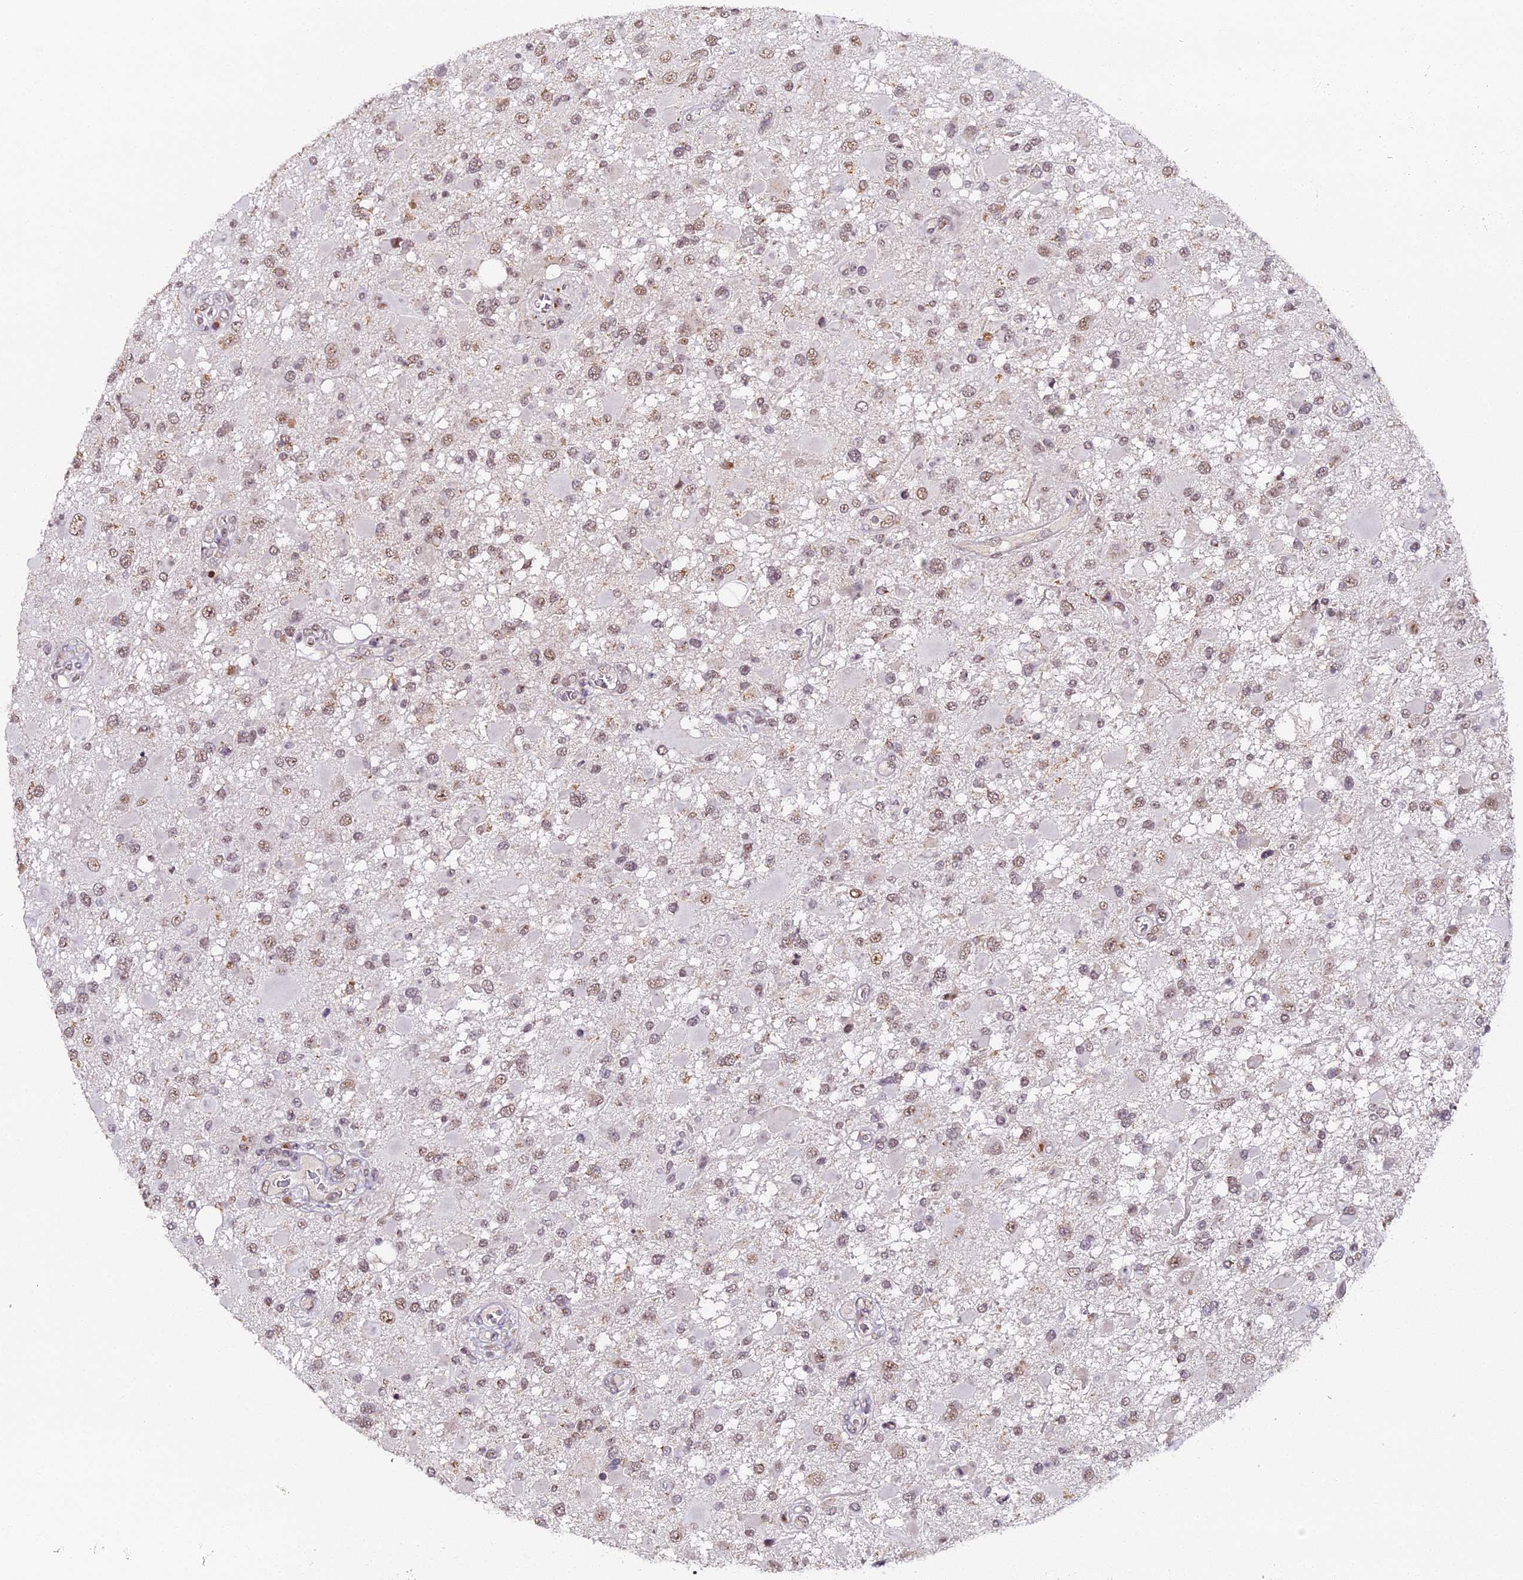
{"staining": {"intensity": "weak", "quantity": "25%-75%", "location": "nuclear"}, "tissue": "glioma", "cell_type": "Tumor cells", "image_type": "cancer", "snomed": [{"axis": "morphology", "description": "Glioma, malignant, High grade"}, {"axis": "topography", "description": "Brain"}], "caption": "This photomicrograph demonstrates malignant glioma (high-grade) stained with immunohistochemistry to label a protein in brown. The nuclear of tumor cells show weak positivity for the protein. Nuclei are counter-stained blue.", "gene": "NCBP1", "patient": {"sex": "male", "age": 53}}